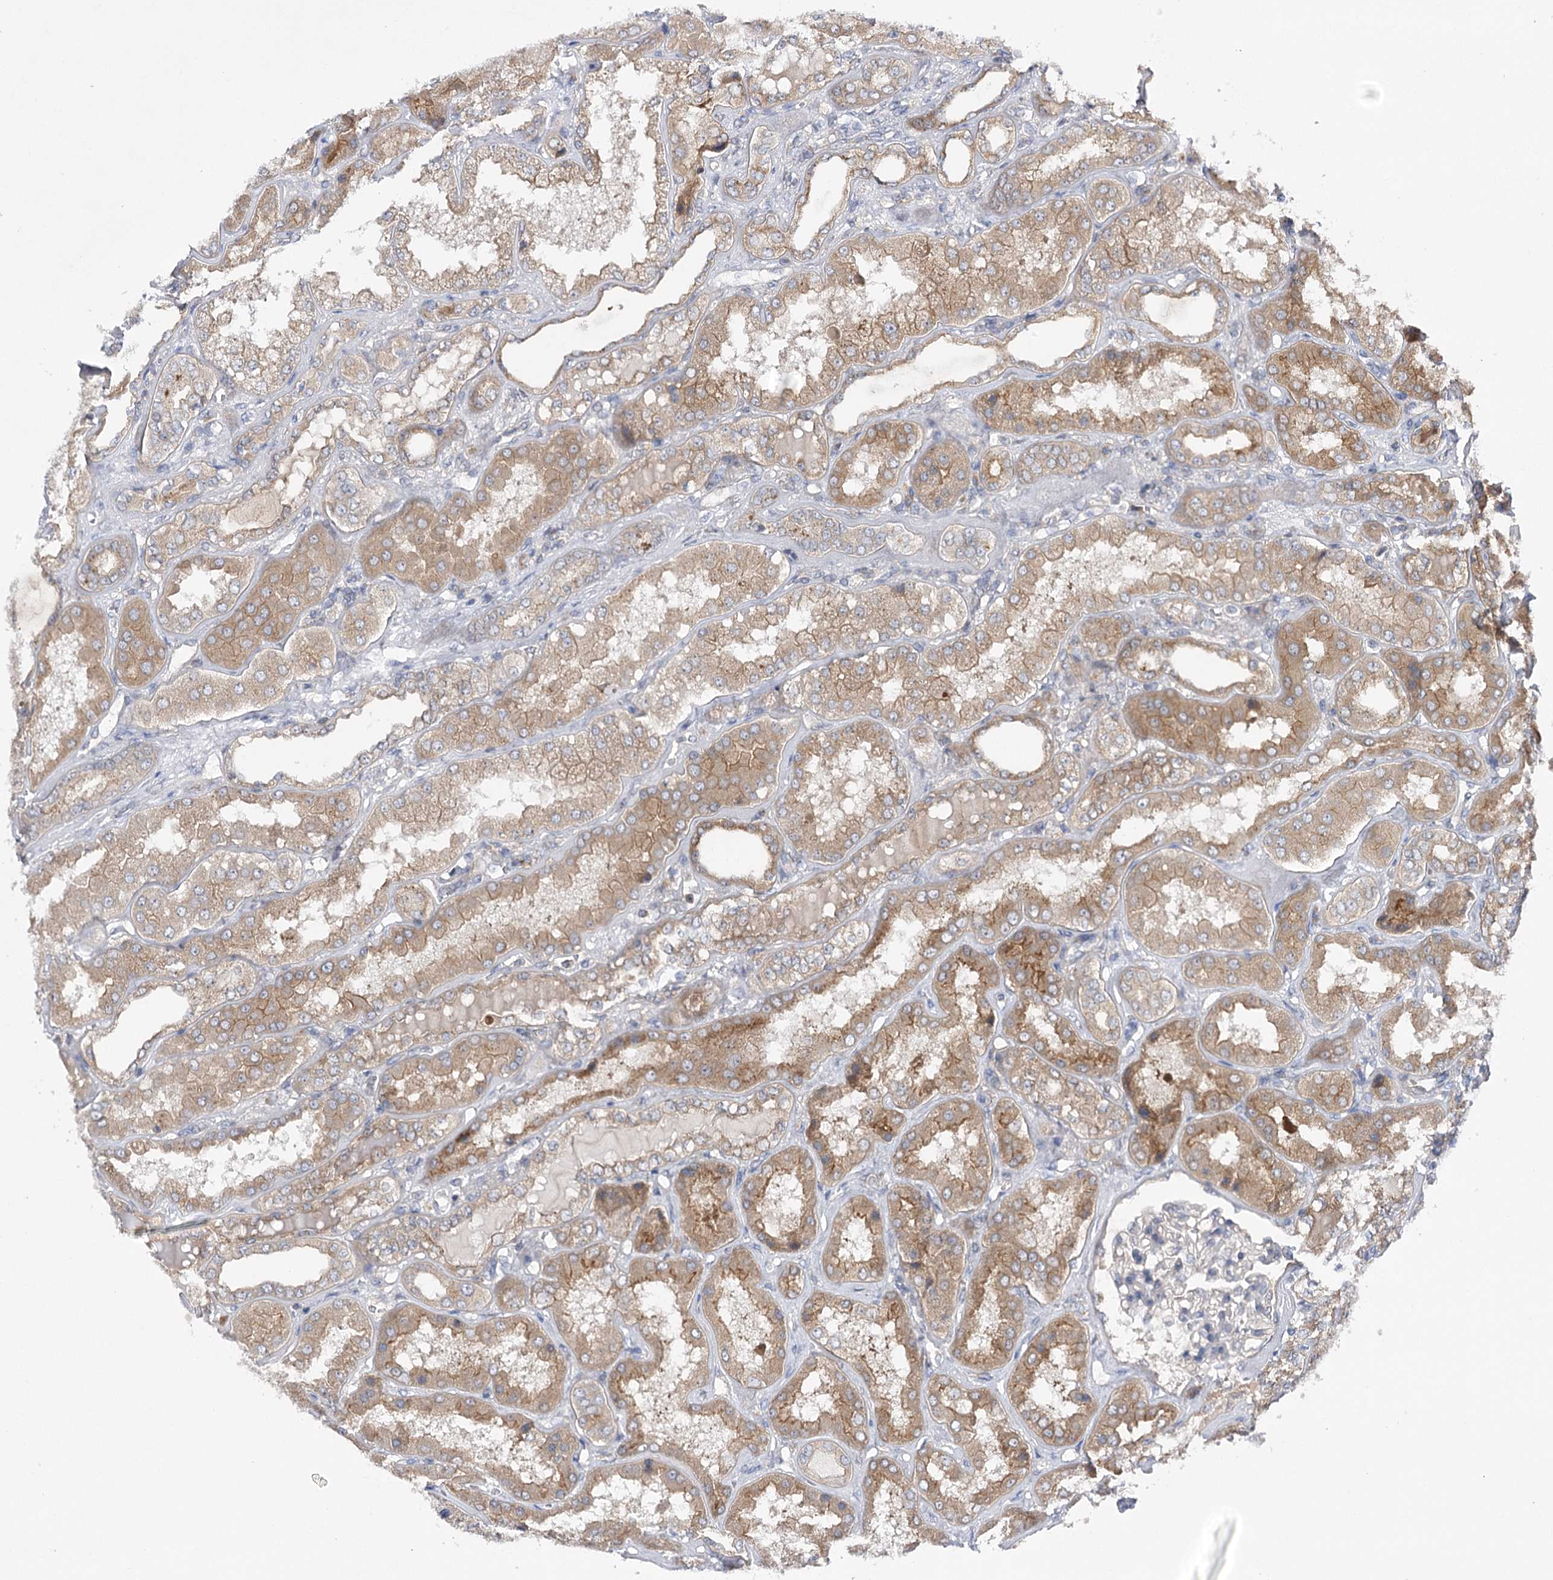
{"staining": {"intensity": "negative", "quantity": "none", "location": "none"}, "tissue": "kidney", "cell_type": "Cells in glomeruli", "image_type": "normal", "snomed": [{"axis": "morphology", "description": "Normal tissue, NOS"}, {"axis": "topography", "description": "Kidney"}], "caption": "Kidney was stained to show a protein in brown. There is no significant positivity in cells in glomeruli. (DAB (3,3'-diaminobenzidine) IHC visualized using brightfield microscopy, high magnification).", "gene": "BCR", "patient": {"sex": "female", "age": 56}}